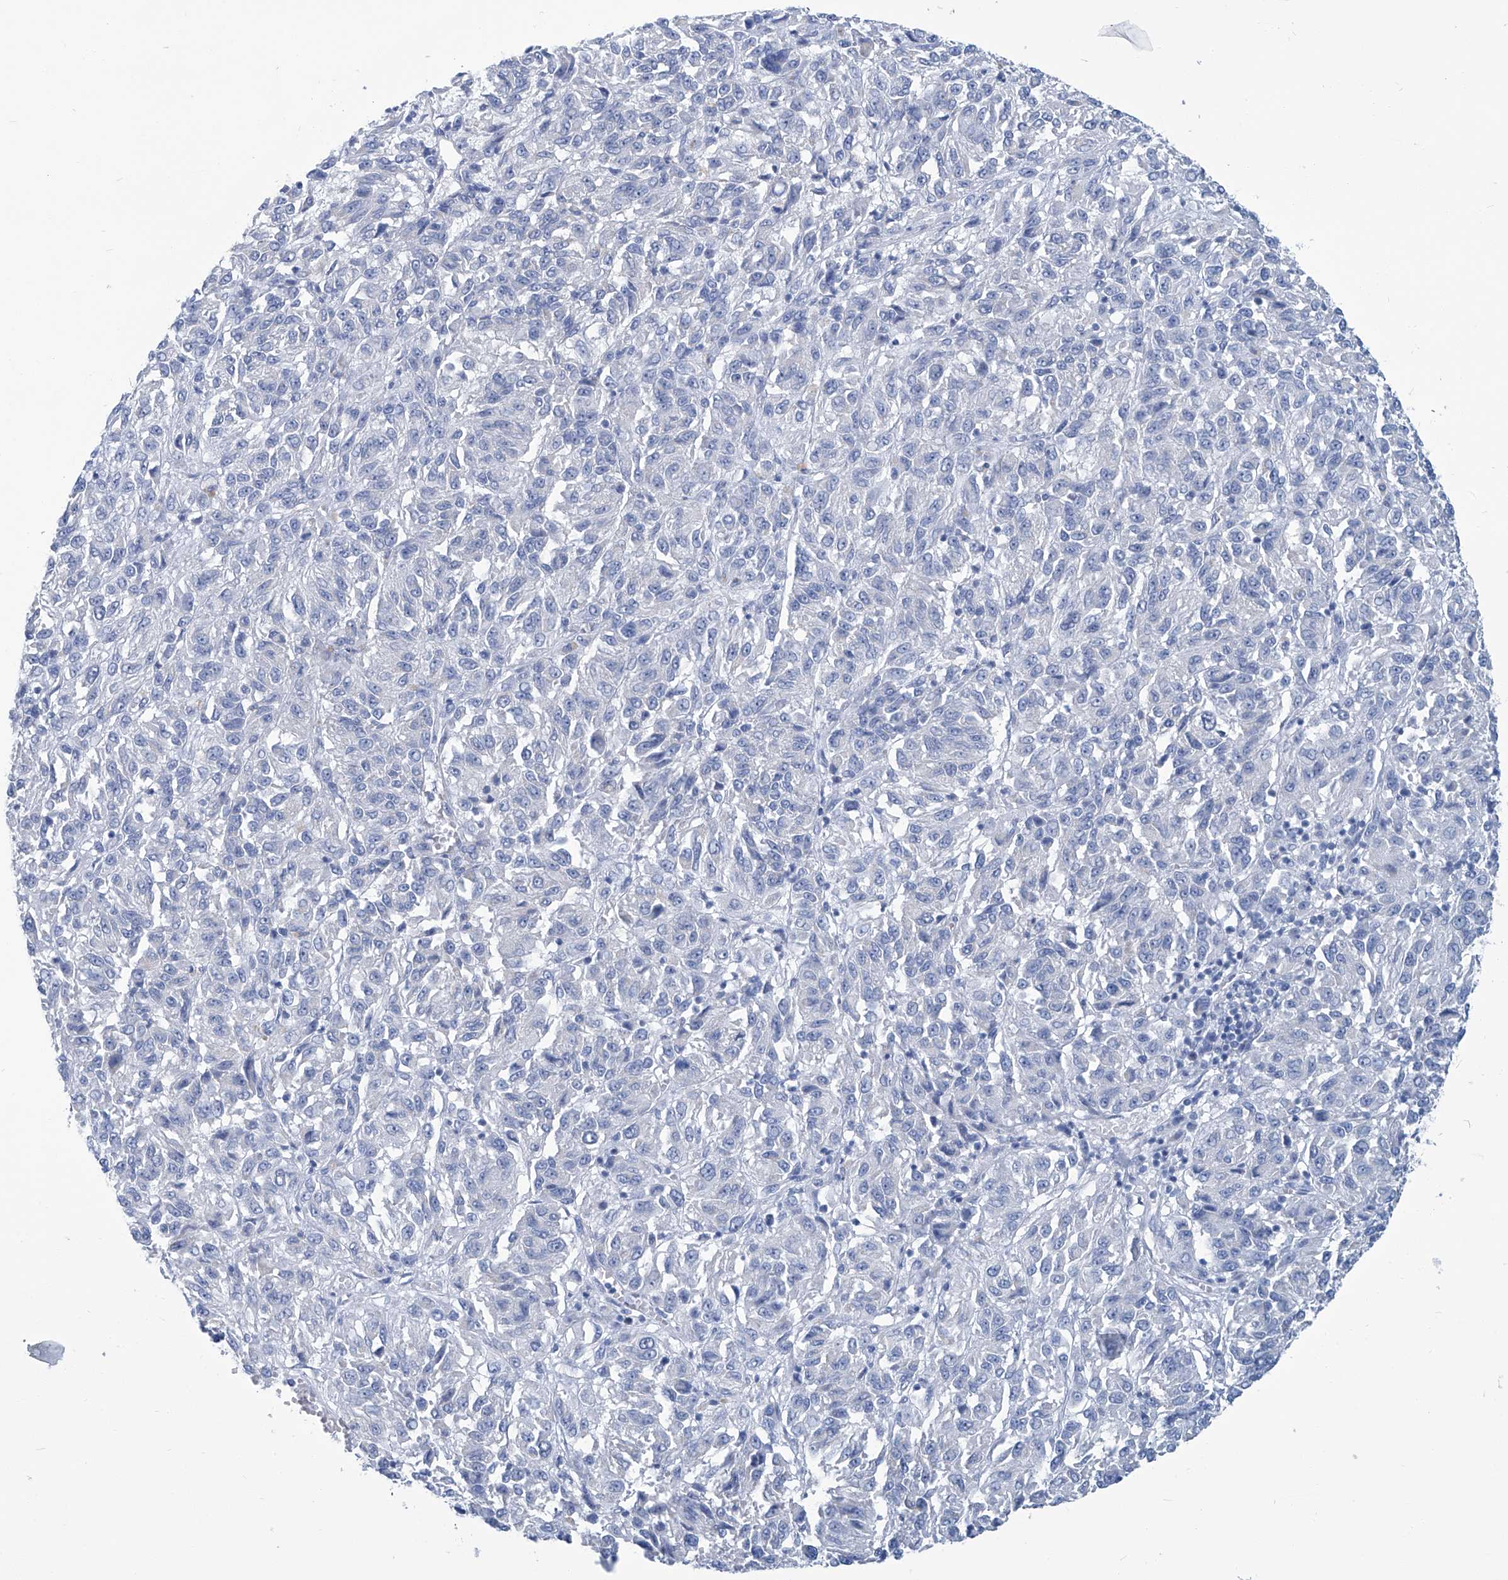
{"staining": {"intensity": "negative", "quantity": "none", "location": "none"}, "tissue": "melanoma", "cell_type": "Tumor cells", "image_type": "cancer", "snomed": [{"axis": "morphology", "description": "Malignant melanoma, Metastatic site"}, {"axis": "topography", "description": "Lung"}], "caption": "This is an immunohistochemistry micrograph of melanoma. There is no expression in tumor cells.", "gene": "PFKL", "patient": {"sex": "male", "age": 64}}